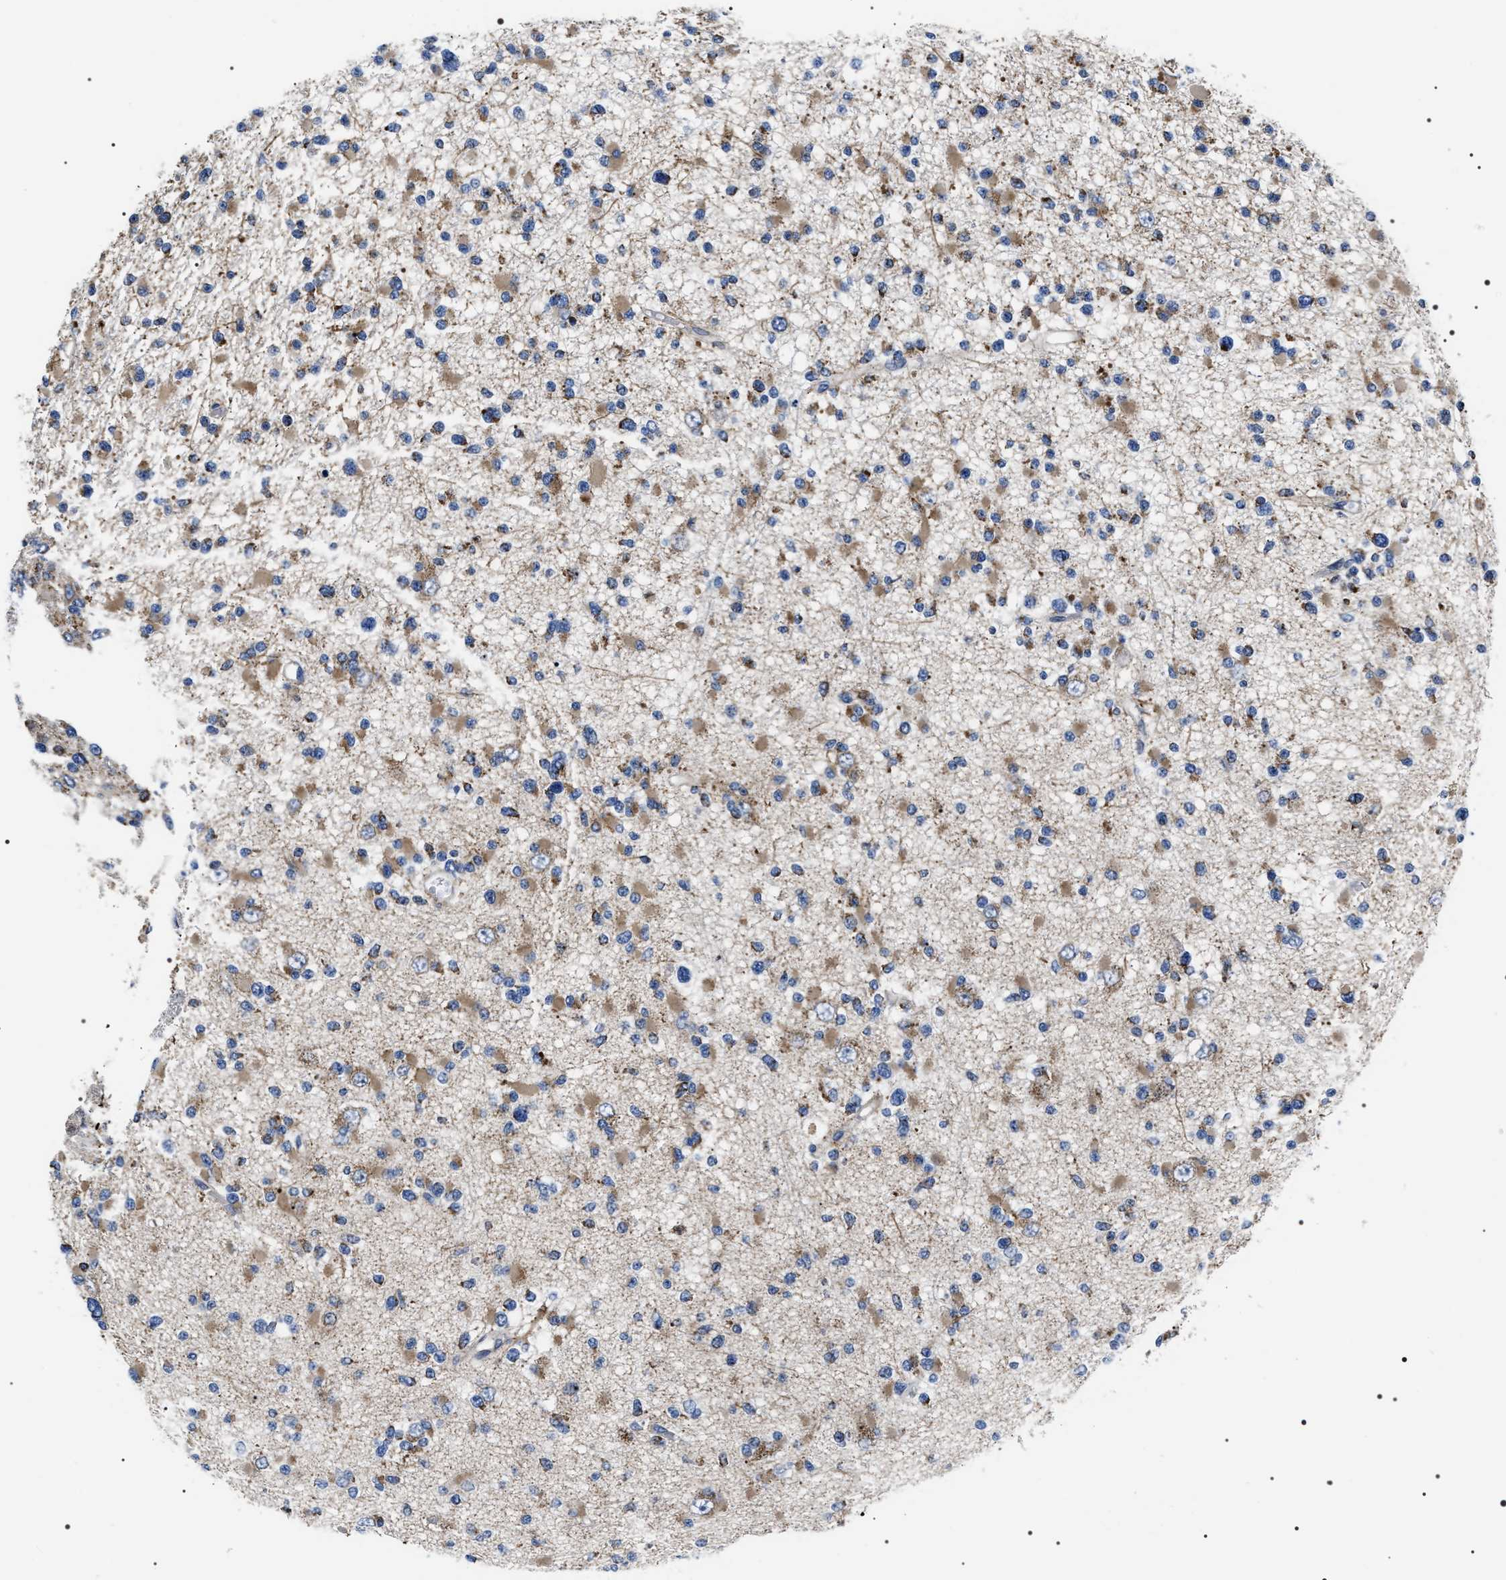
{"staining": {"intensity": "moderate", "quantity": ">75%", "location": "cytoplasmic/membranous"}, "tissue": "glioma", "cell_type": "Tumor cells", "image_type": "cancer", "snomed": [{"axis": "morphology", "description": "Glioma, malignant, Low grade"}, {"axis": "topography", "description": "Brain"}], "caption": "An image showing moderate cytoplasmic/membranous staining in about >75% of tumor cells in glioma, as visualized by brown immunohistochemical staining.", "gene": "NTMT1", "patient": {"sex": "female", "age": 22}}